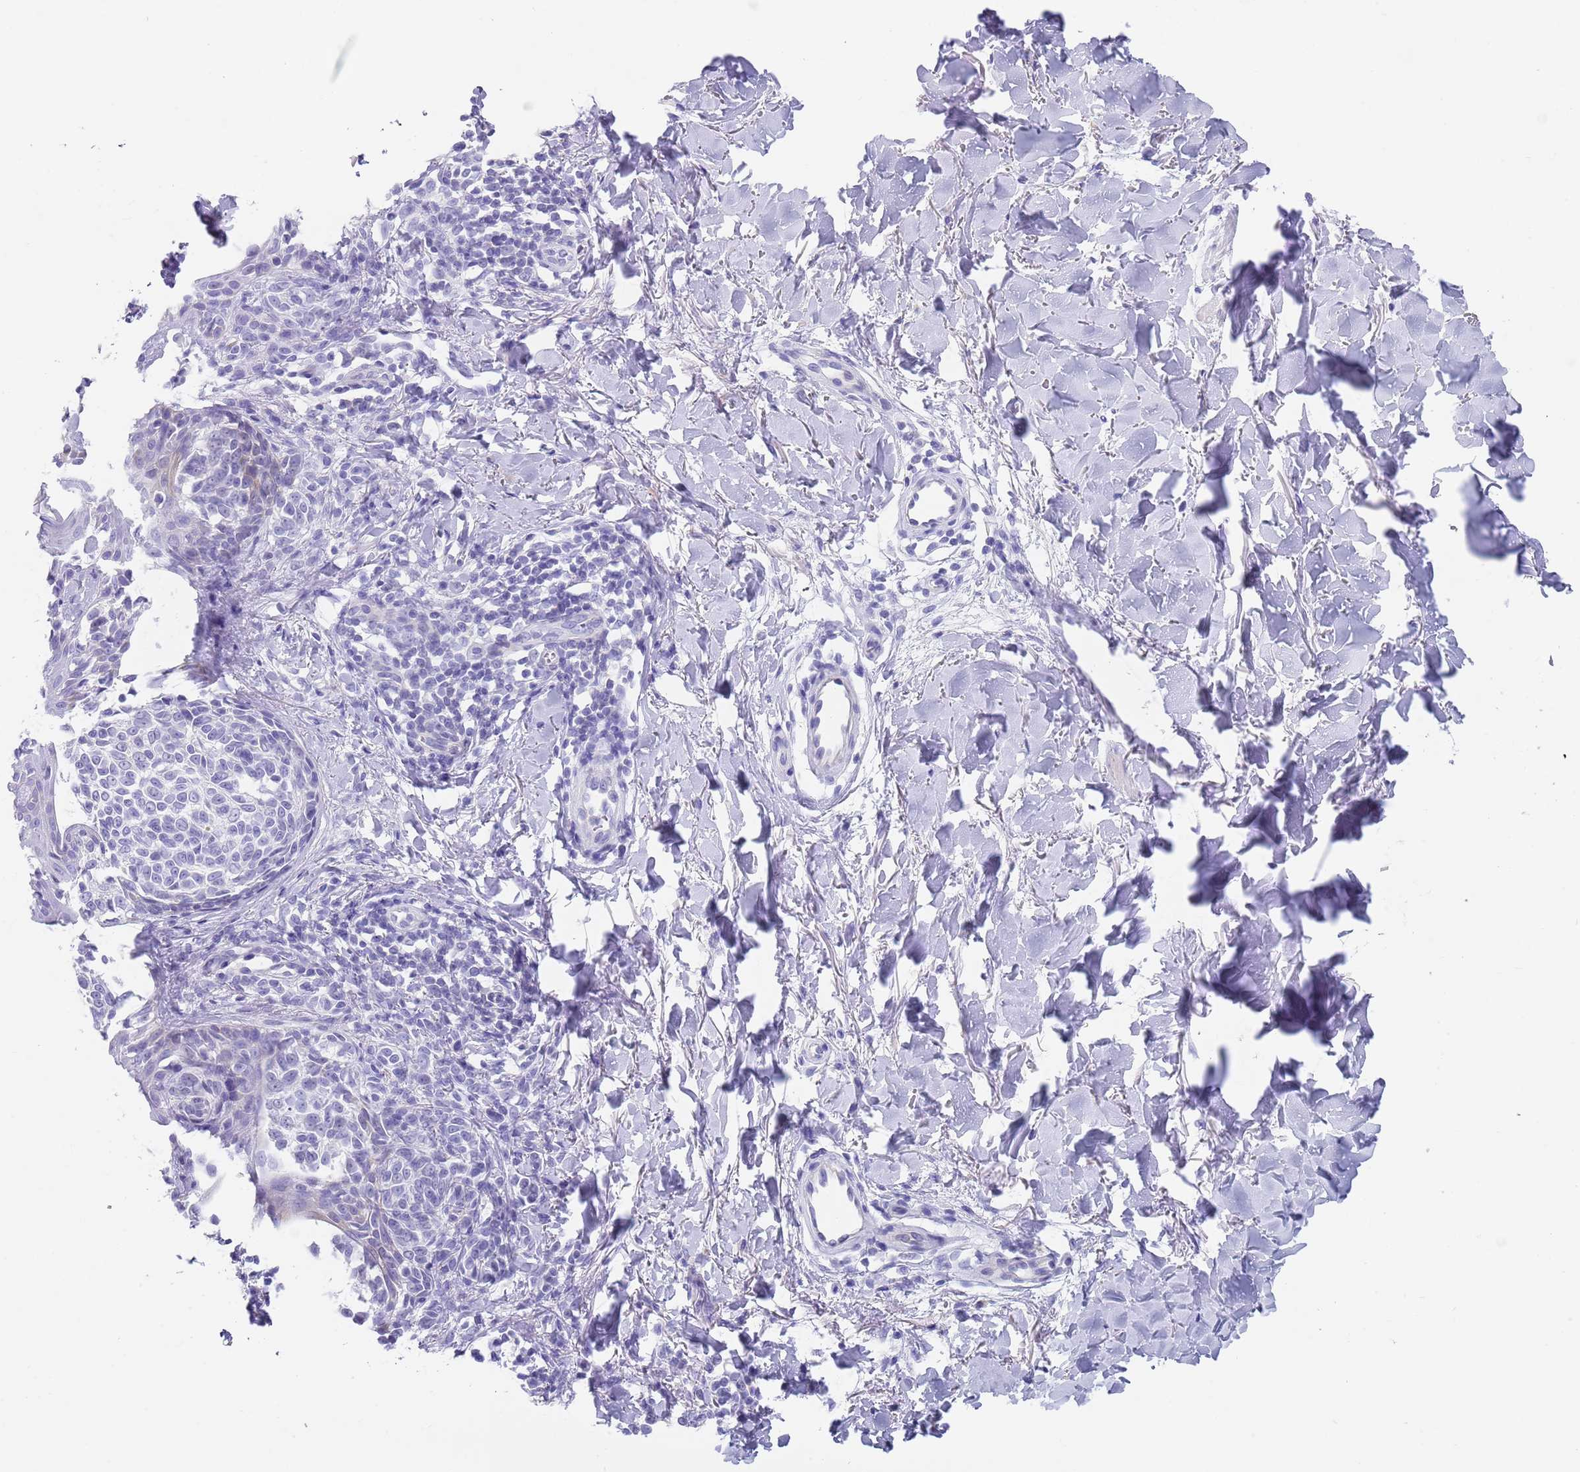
{"staining": {"intensity": "negative", "quantity": "none", "location": "none"}, "tissue": "melanoma", "cell_type": "Tumor cells", "image_type": "cancer", "snomed": [{"axis": "morphology", "description": "Malignant melanoma, NOS"}, {"axis": "topography", "description": "Skin of upper extremity"}], "caption": "This is an IHC histopathology image of malignant melanoma. There is no staining in tumor cells.", "gene": "CPXM2", "patient": {"sex": "male", "age": 40}}